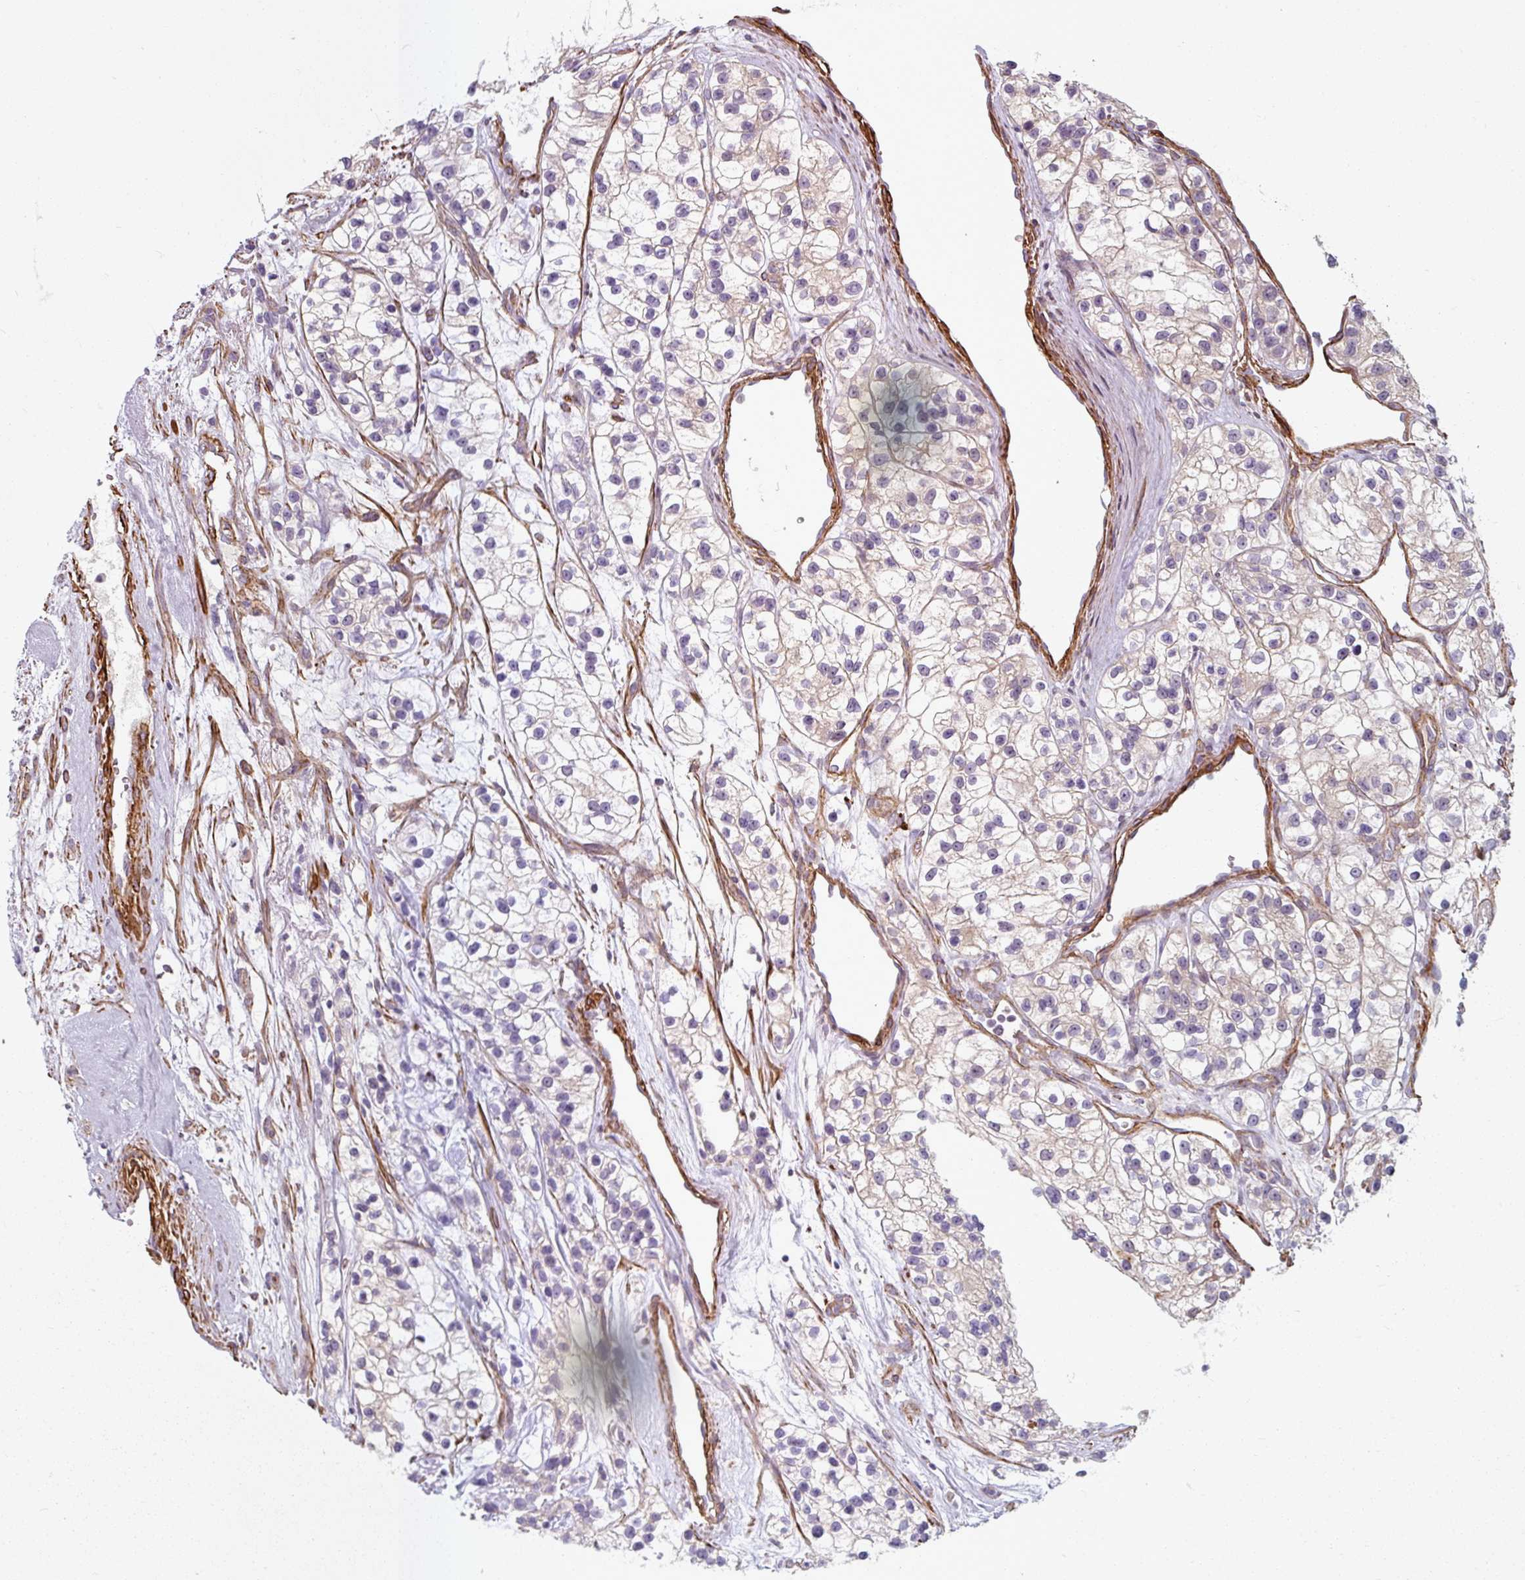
{"staining": {"intensity": "negative", "quantity": "none", "location": "none"}, "tissue": "renal cancer", "cell_type": "Tumor cells", "image_type": "cancer", "snomed": [{"axis": "morphology", "description": "Adenocarcinoma, NOS"}, {"axis": "topography", "description": "Kidney"}], "caption": "The micrograph reveals no significant staining in tumor cells of renal cancer.", "gene": "MRPS5", "patient": {"sex": "female", "age": 57}}